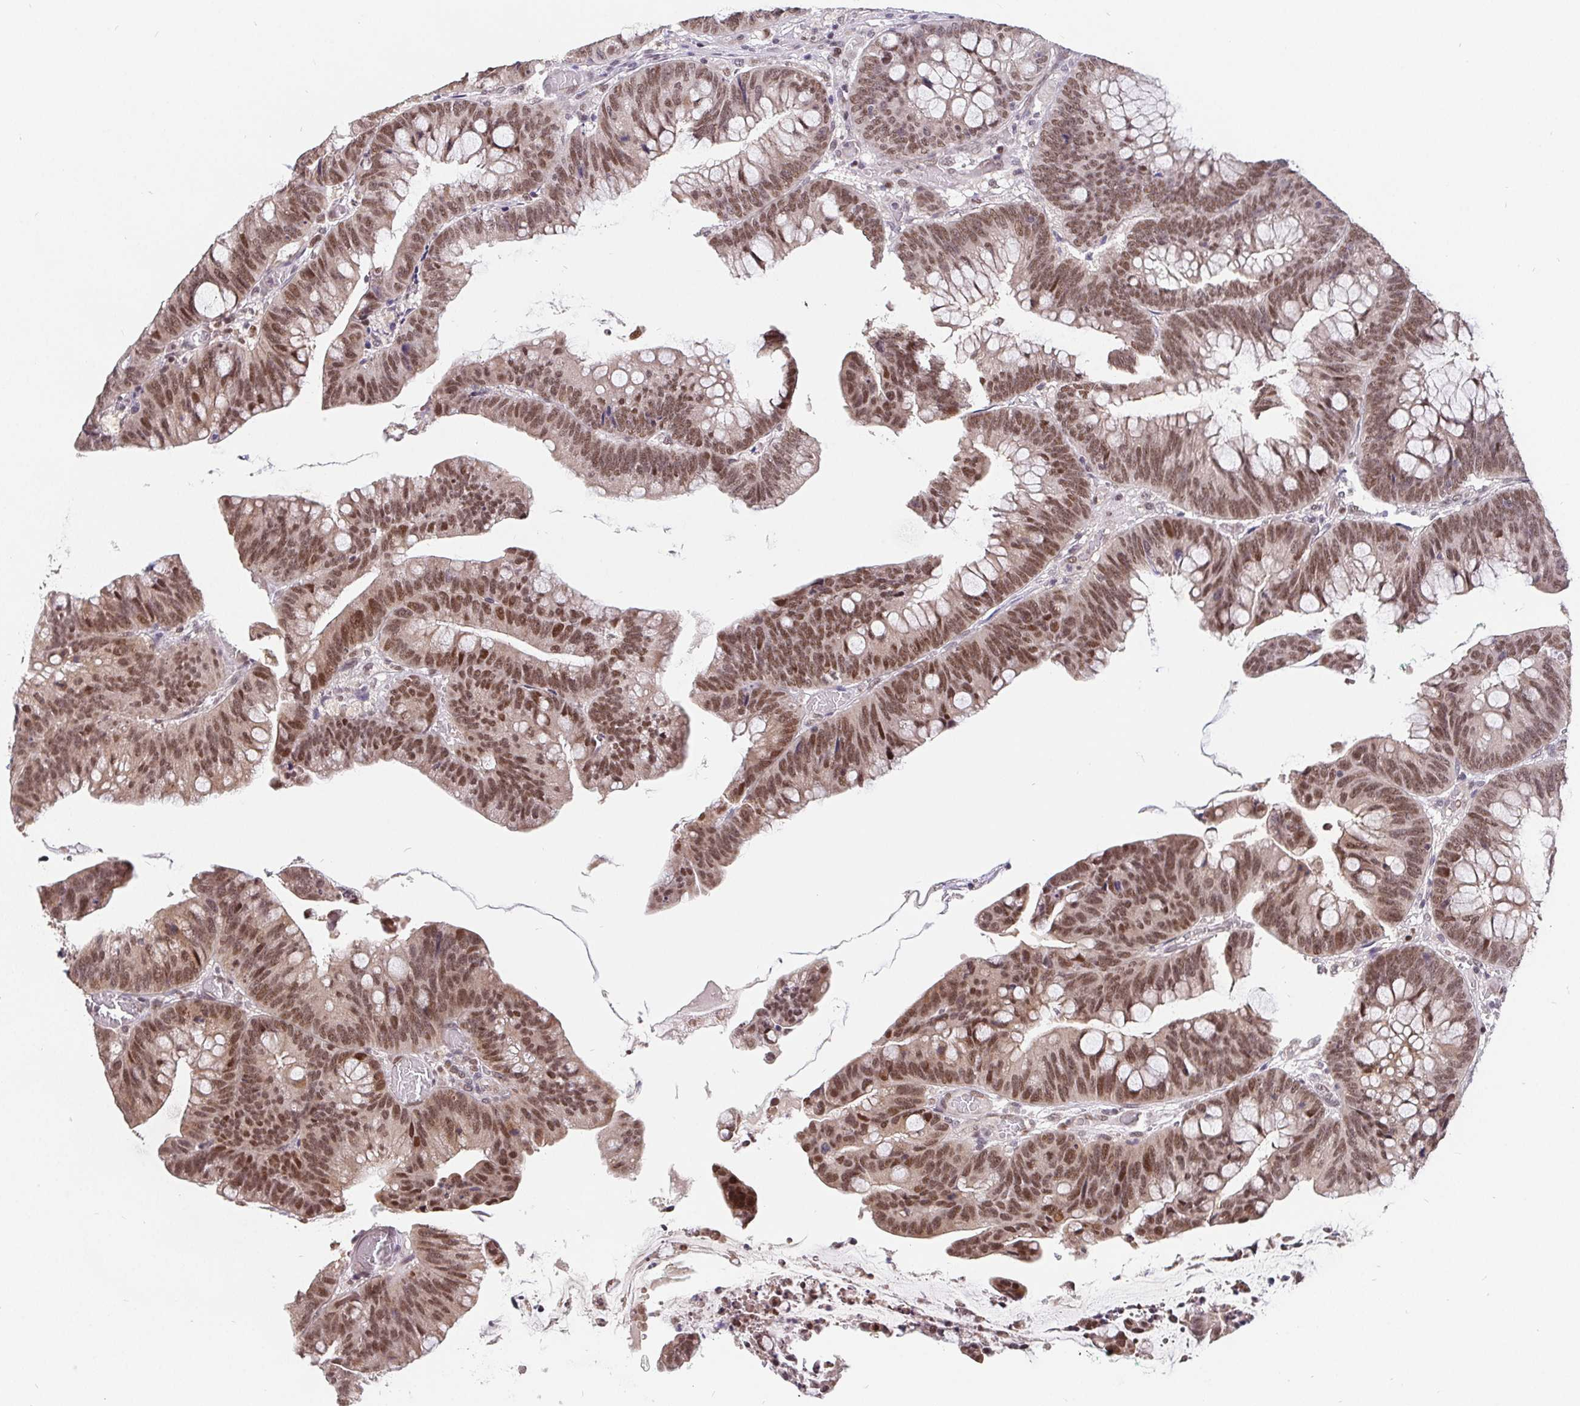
{"staining": {"intensity": "moderate", "quantity": ">75%", "location": "nuclear"}, "tissue": "colorectal cancer", "cell_type": "Tumor cells", "image_type": "cancer", "snomed": [{"axis": "morphology", "description": "Adenocarcinoma, NOS"}, {"axis": "topography", "description": "Colon"}], "caption": "A brown stain highlights moderate nuclear expression of a protein in colorectal cancer (adenocarcinoma) tumor cells.", "gene": "POU2F1", "patient": {"sex": "male", "age": 62}}